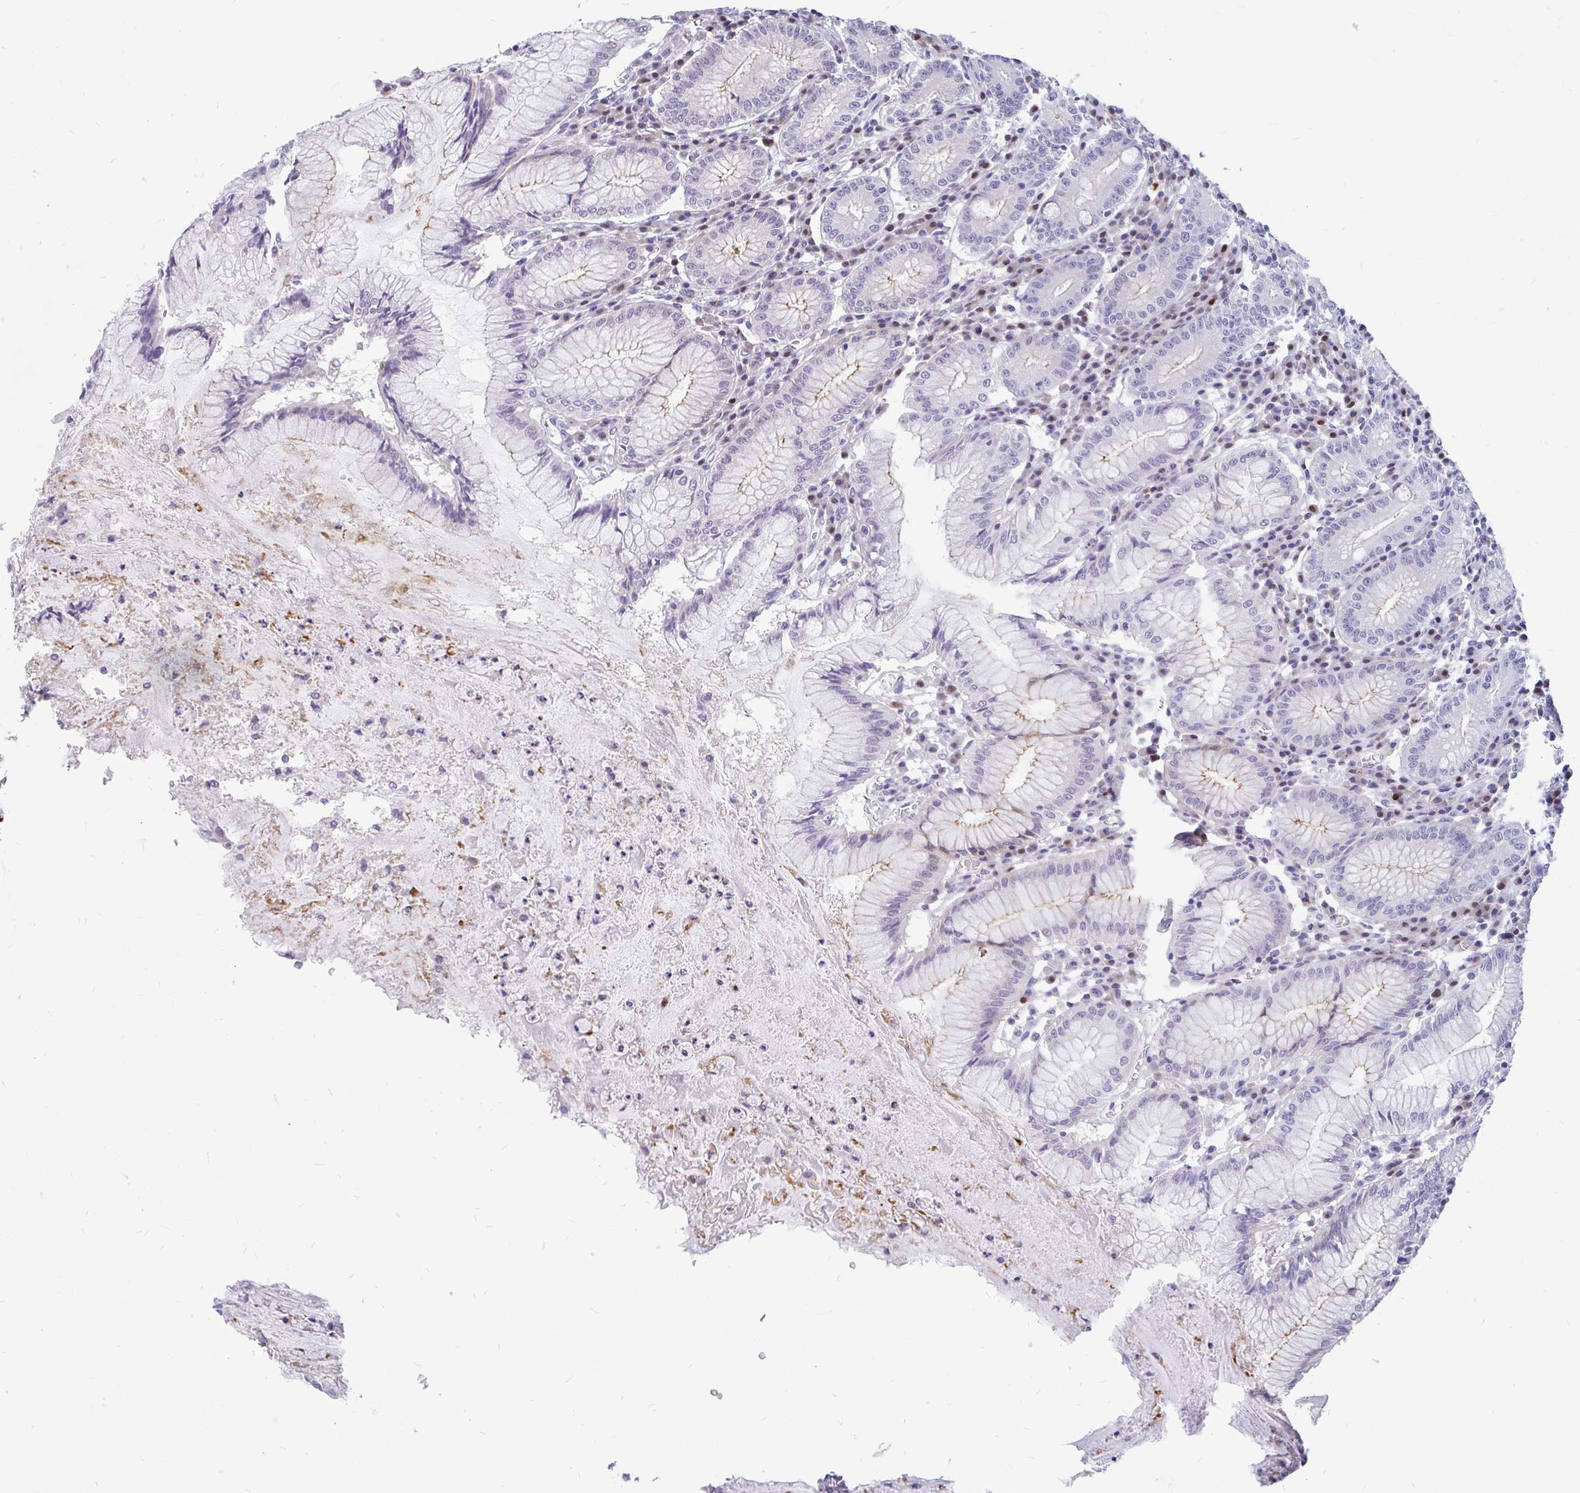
{"staining": {"intensity": "moderate", "quantity": "<25%", "location": "cytoplasmic/membranous"}, "tissue": "stomach", "cell_type": "Glandular cells", "image_type": "normal", "snomed": [{"axis": "morphology", "description": "Normal tissue, NOS"}, {"axis": "topography", "description": "Stomach"}], "caption": "Benign stomach shows moderate cytoplasmic/membranous expression in about <25% of glandular cells, visualized by immunohistochemistry. (IHC, brightfield microscopy, high magnification).", "gene": "EML5", "patient": {"sex": "male", "age": 55}}